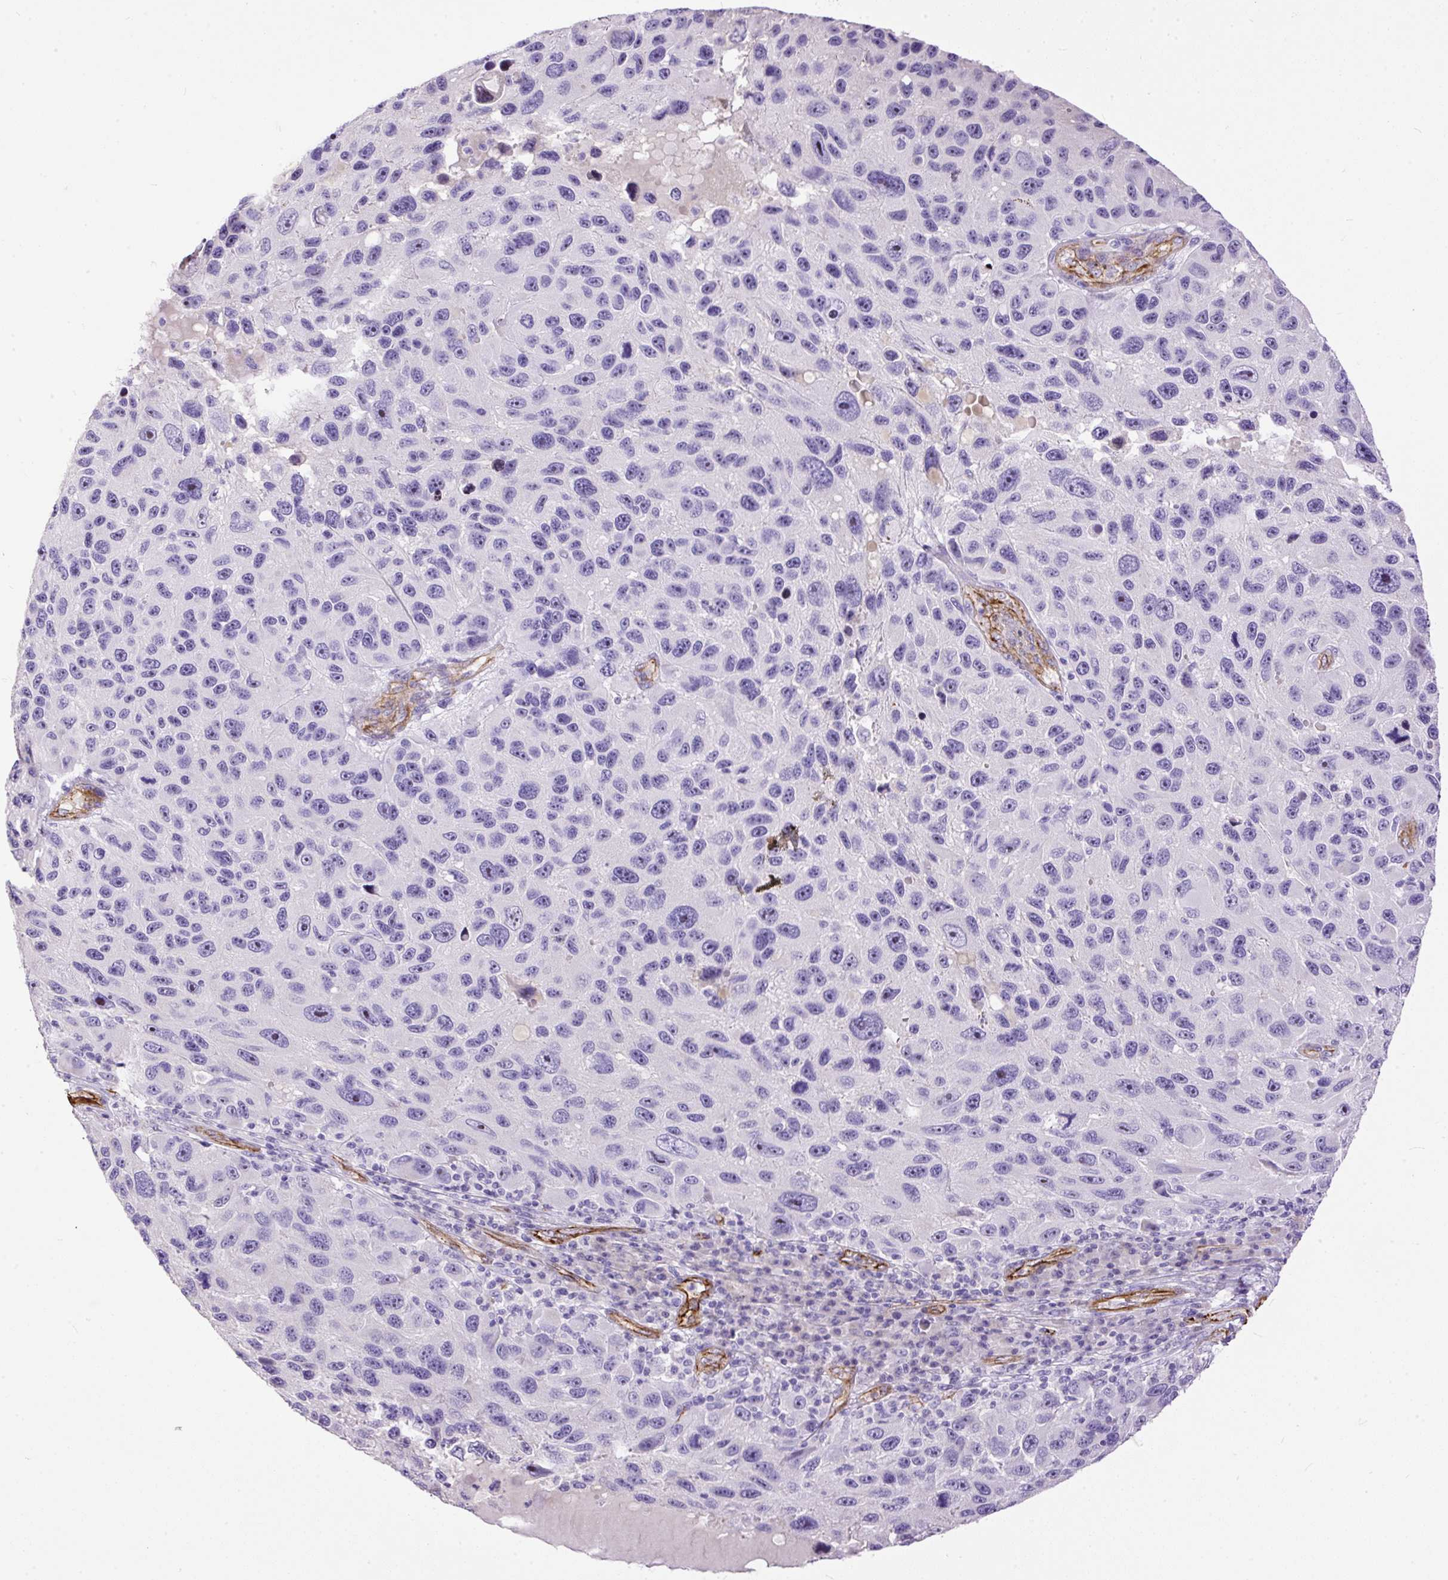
{"staining": {"intensity": "negative", "quantity": "none", "location": "none"}, "tissue": "melanoma", "cell_type": "Tumor cells", "image_type": "cancer", "snomed": [{"axis": "morphology", "description": "Malignant melanoma, NOS"}, {"axis": "topography", "description": "Skin"}], "caption": "High magnification brightfield microscopy of malignant melanoma stained with DAB (brown) and counterstained with hematoxylin (blue): tumor cells show no significant positivity.", "gene": "MAGEB16", "patient": {"sex": "male", "age": 53}}